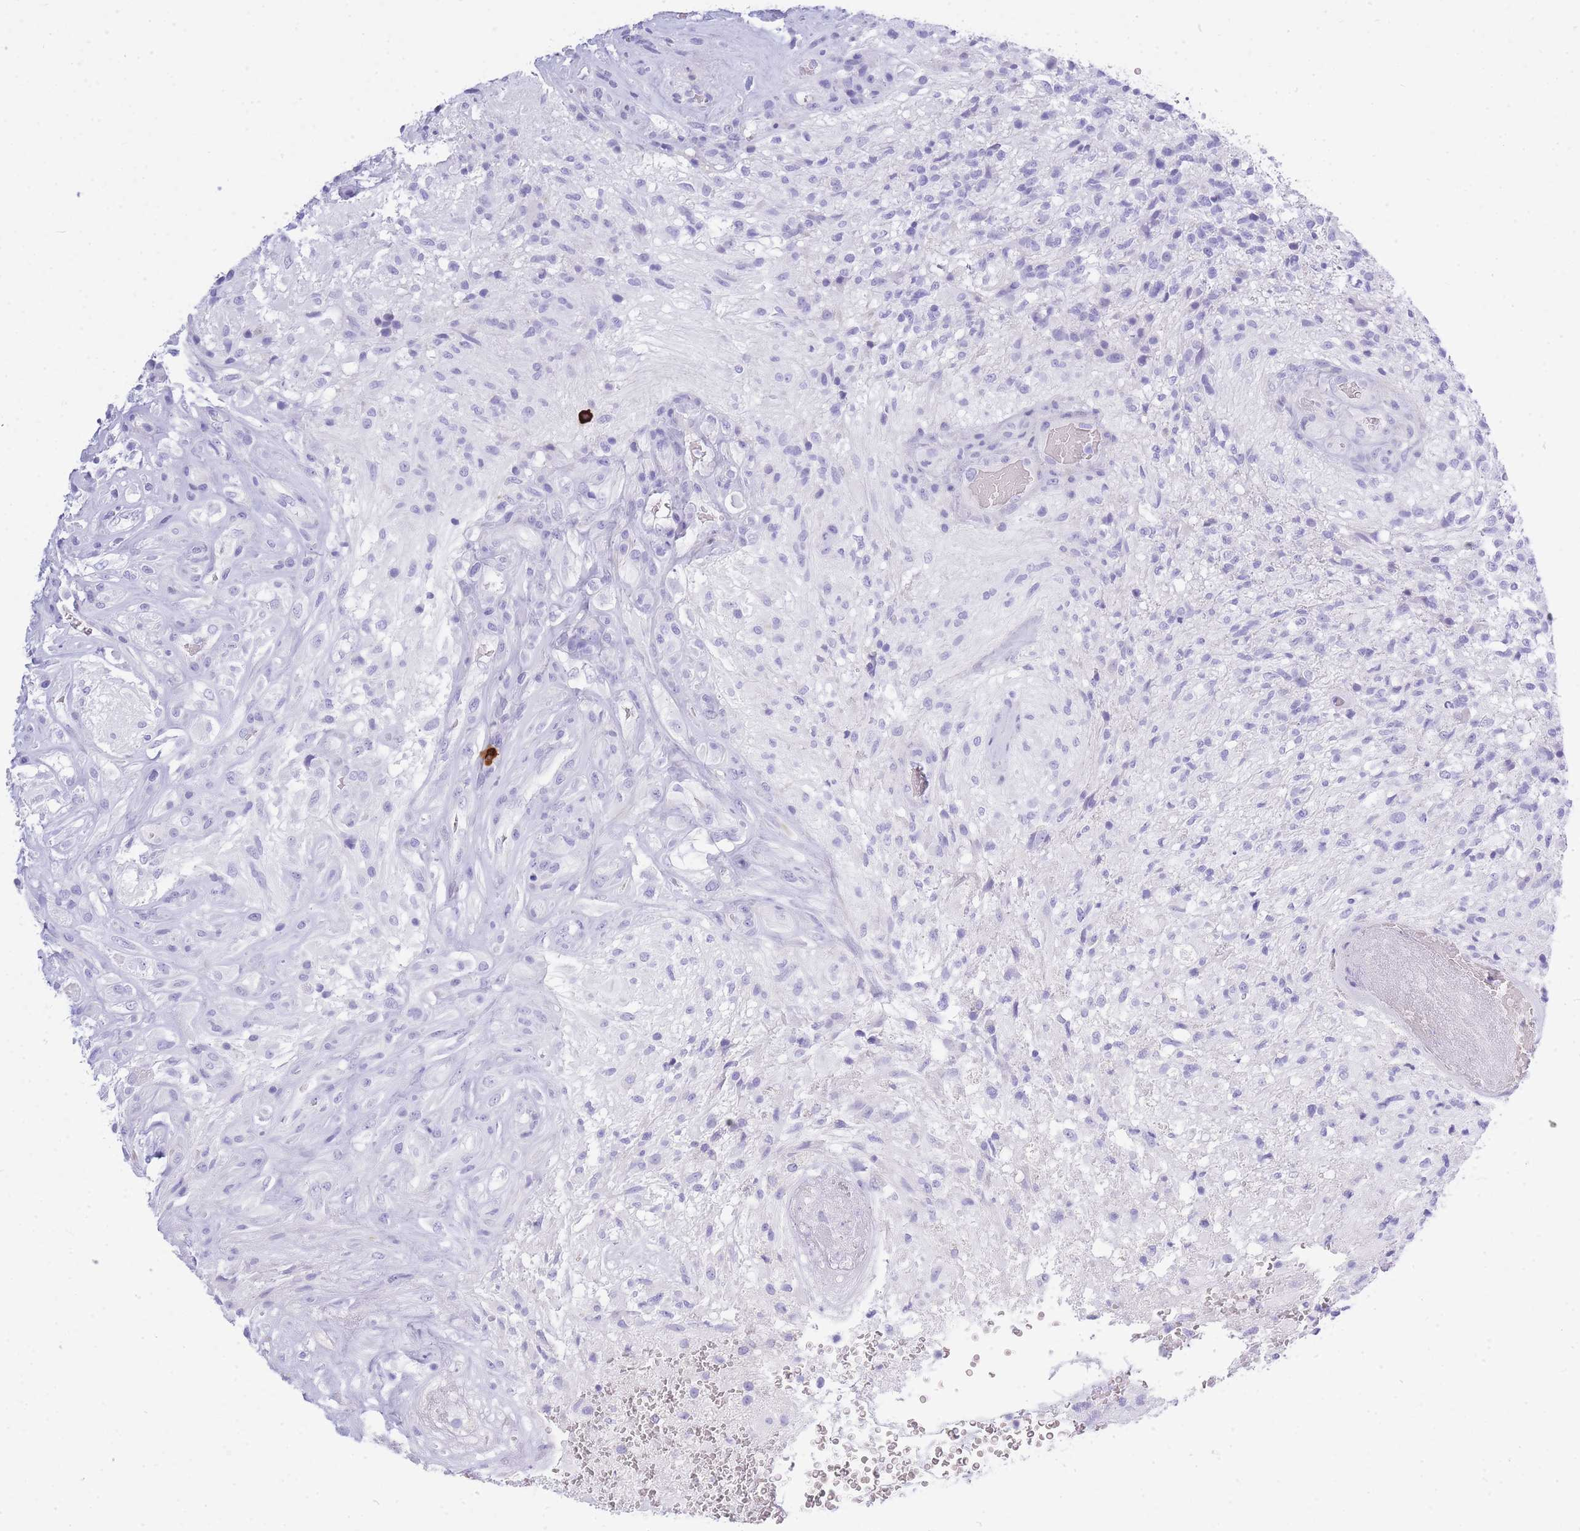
{"staining": {"intensity": "negative", "quantity": "none", "location": "none"}, "tissue": "glioma", "cell_type": "Tumor cells", "image_type": "cancer", "snomed": [{"axis": "morphology", "description": "Glioma, malignant, High grade"}, {"axis": "topography", "description": "Brain"}], "caption": "This is an immunohistochemistry histopathology image of human glioma. There is no staining in tumor cells.", "gene": "ZFP62", "patient": {"sex": "male", "age": 56}}